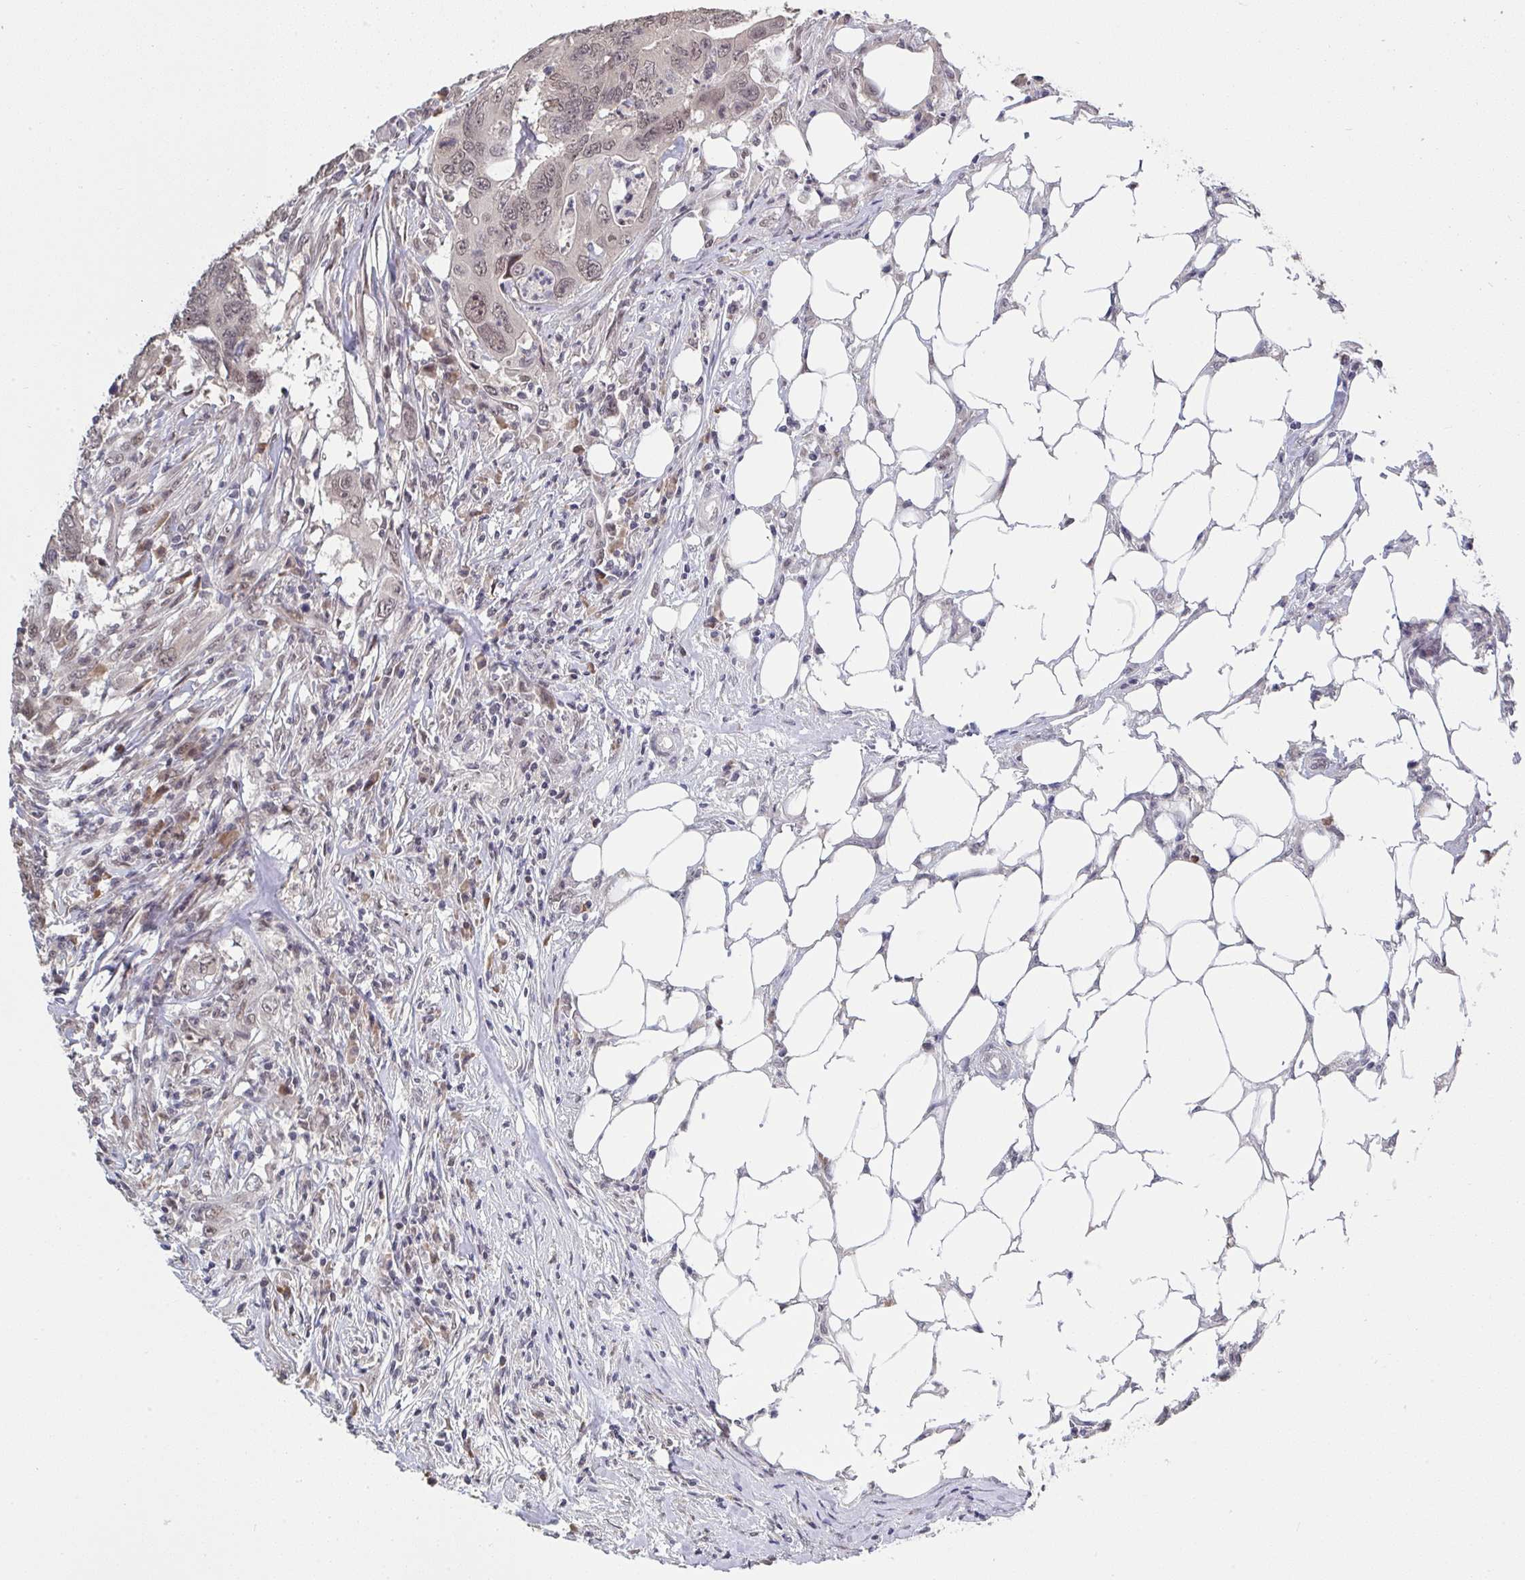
{"staining": {"intensity": "weak", "quantity": ">75%", "location": "nuclear"}, "tissue": "colorectal cancer", "cell_type": "Tumor cells", "image_type": "cancer", "snomed": [{"axis": "morphology", "description": "Adenocarcinoma, NOS"}, {"axis": "topography", "description": "Colon"}], "caption": "Tumor cells show weak nuclear expression in about >75% of cells in colorectal cancer (adenocarcinoma). The staining was performed using DAB, with brown indicating positive protein expression. Nuclei are stained blue with hematoxylin.", "gene": "JMJD1C", "patient": {"sex": "male", "age": 71}}